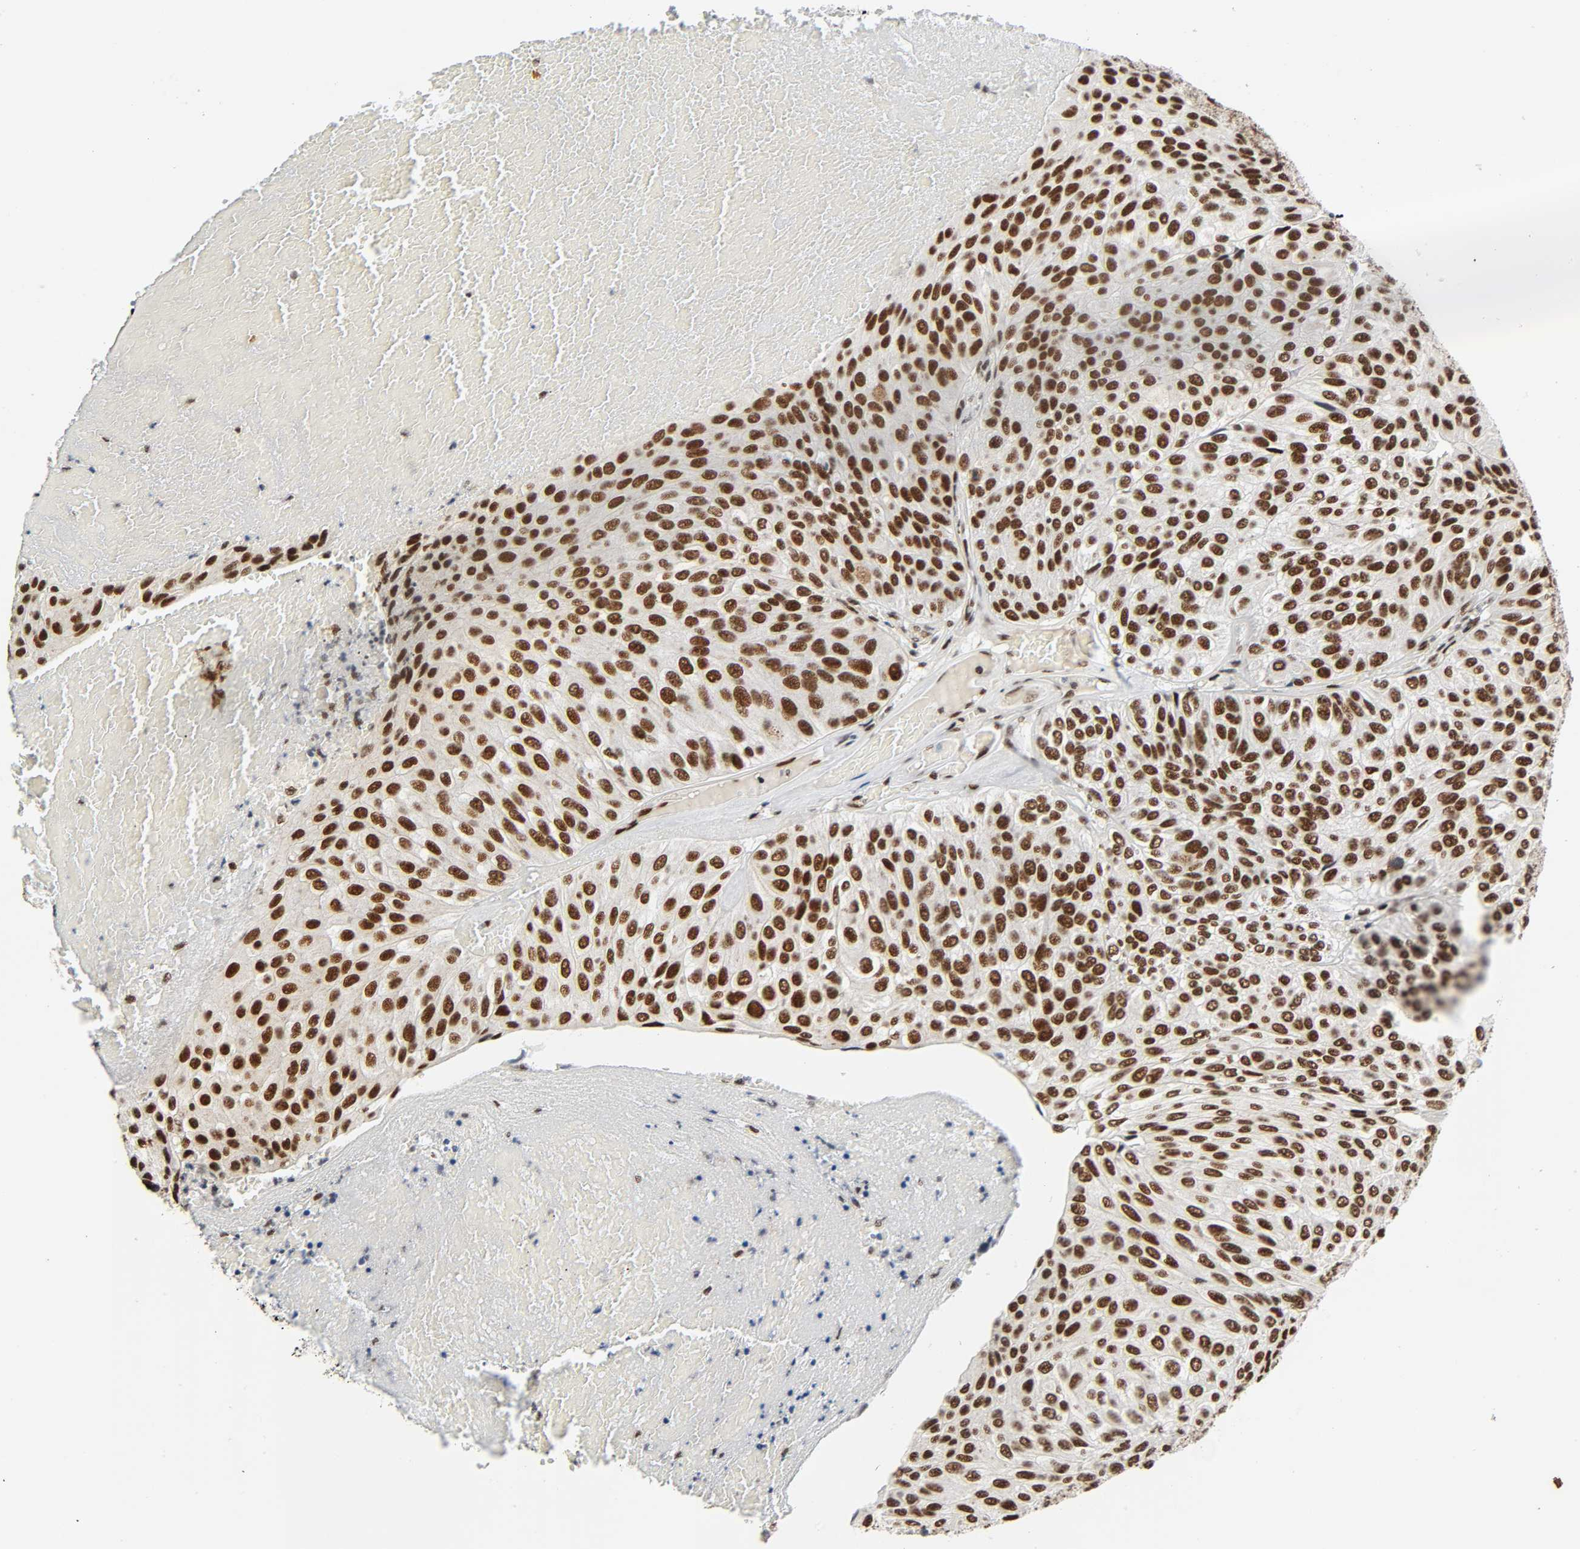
{"staining": {"intensity": "strong", "quantity": ">75%", "location": "nuclear"}, "tissue": "urothelial cancer", "cell_type": "Tumor cells", "image_type": "cancer", "snomed": [{"axis": "morphology", "description": "Urothelial carcinoma, High grade"}, {"axis": "topography", "description": "Urinary bladder"}], "caption": "IHC image of neoplastic tissue: human urothelial cancer stained using immunohistochemistry (IHC) displays high levels of strong protein expression localized specifically in the nuclear of tumor cells, appearing as a nuclear brown color.", "gene": "CDK9", "patient": {"sex": "male", "age": 66}}